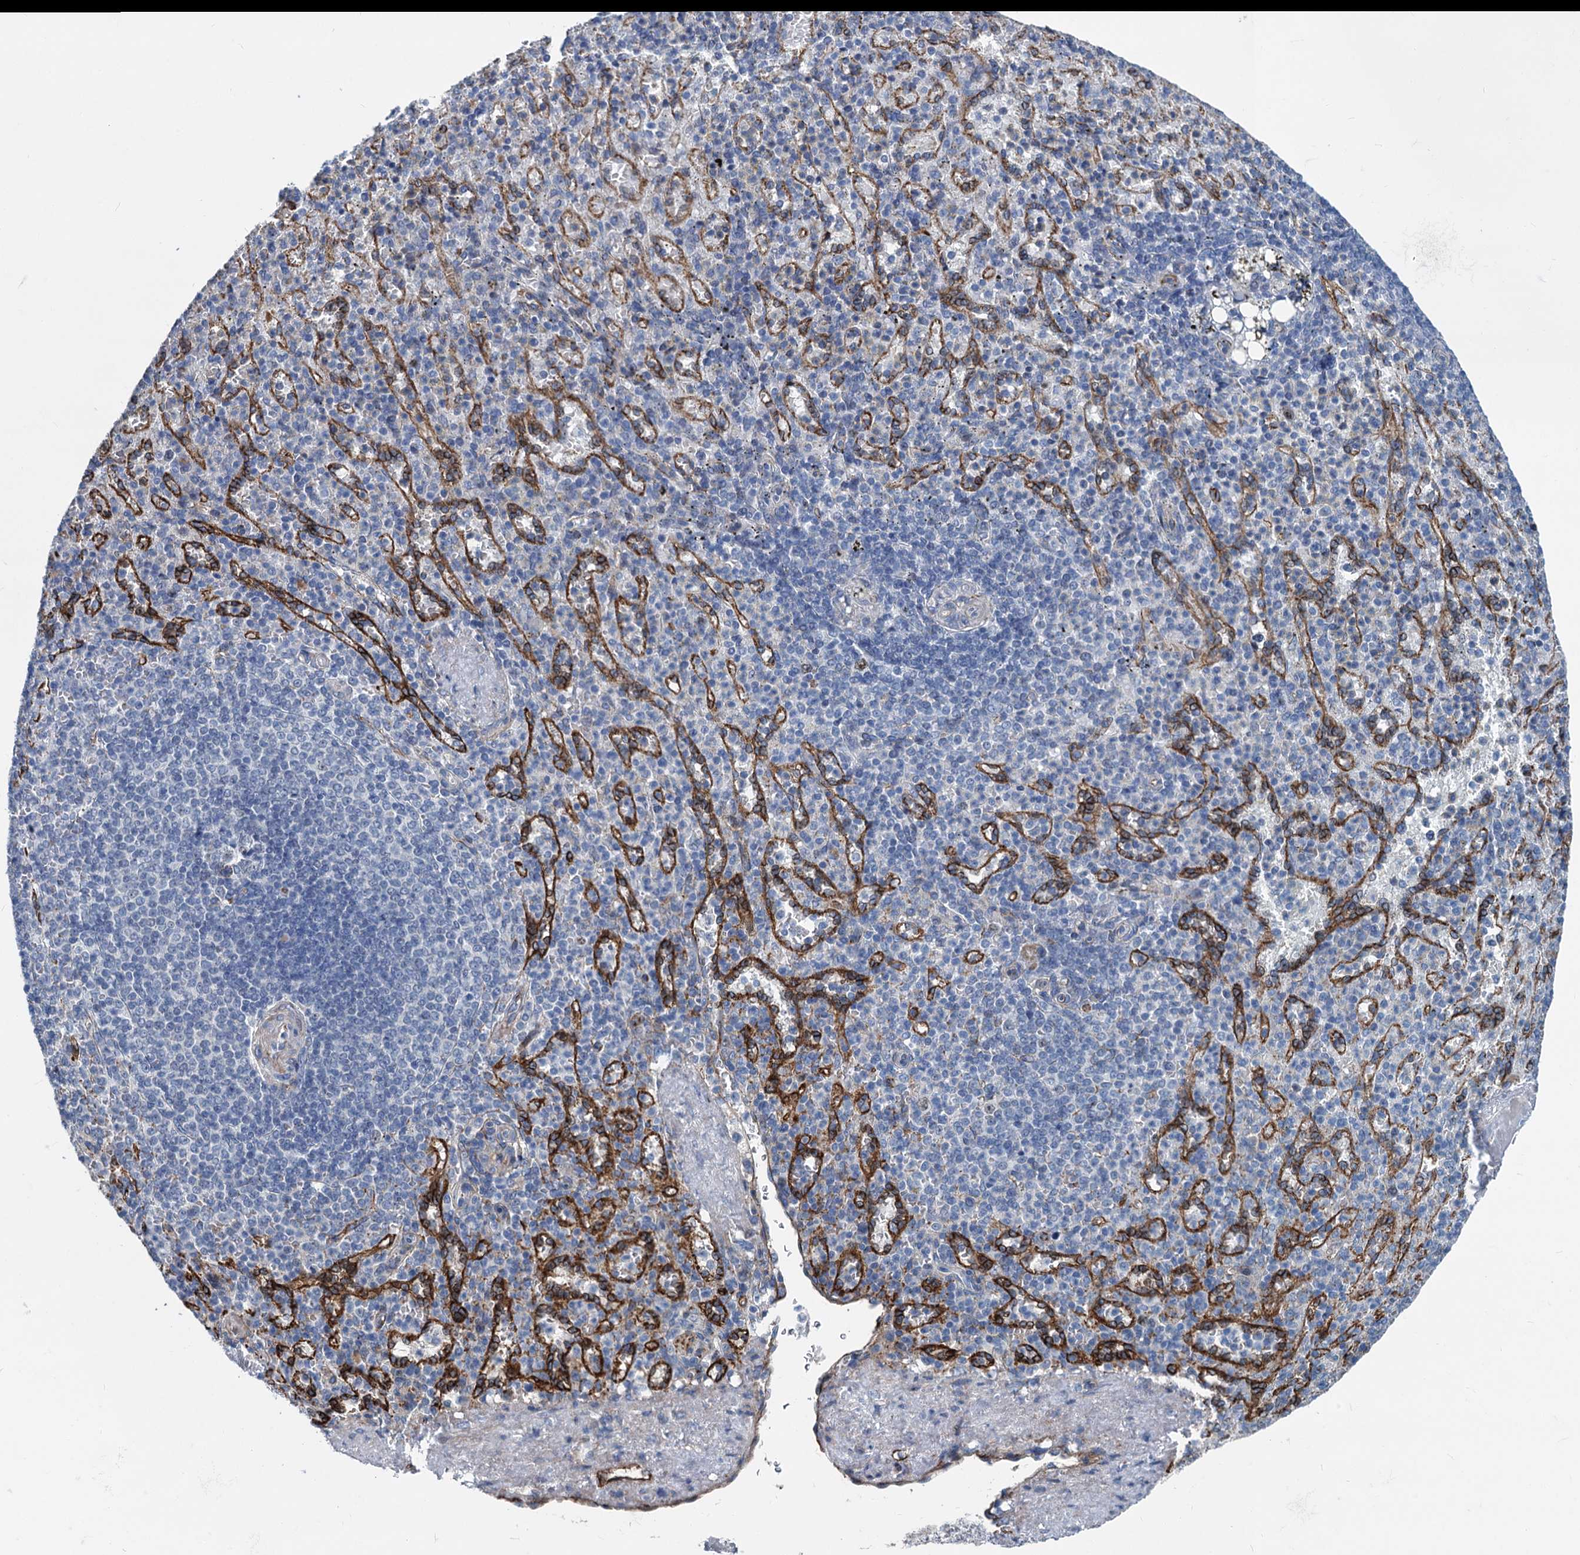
{"staining": {"intensity": "negative", "quantity": "none", "location": "none"}, "tissue": "spleen", "cell_type": "Cells in red pulp", "image_type": "normal", "snomed": [{"axis": "morphology", "description": "Normal tissue, NOS"}, {"axis": "topography", "description": "Spleen"}], "caption": "Immunohistochemistry (IHC) of benign human spleen exhibits no positivity in cells in red pulp. (Stains: DAB IHC with hematoxylin counter stain, Microscopy: brightfield microscopy at high magnification).", "gene": "ASXL3", "patient": {"sex": "female", "age": 74}}